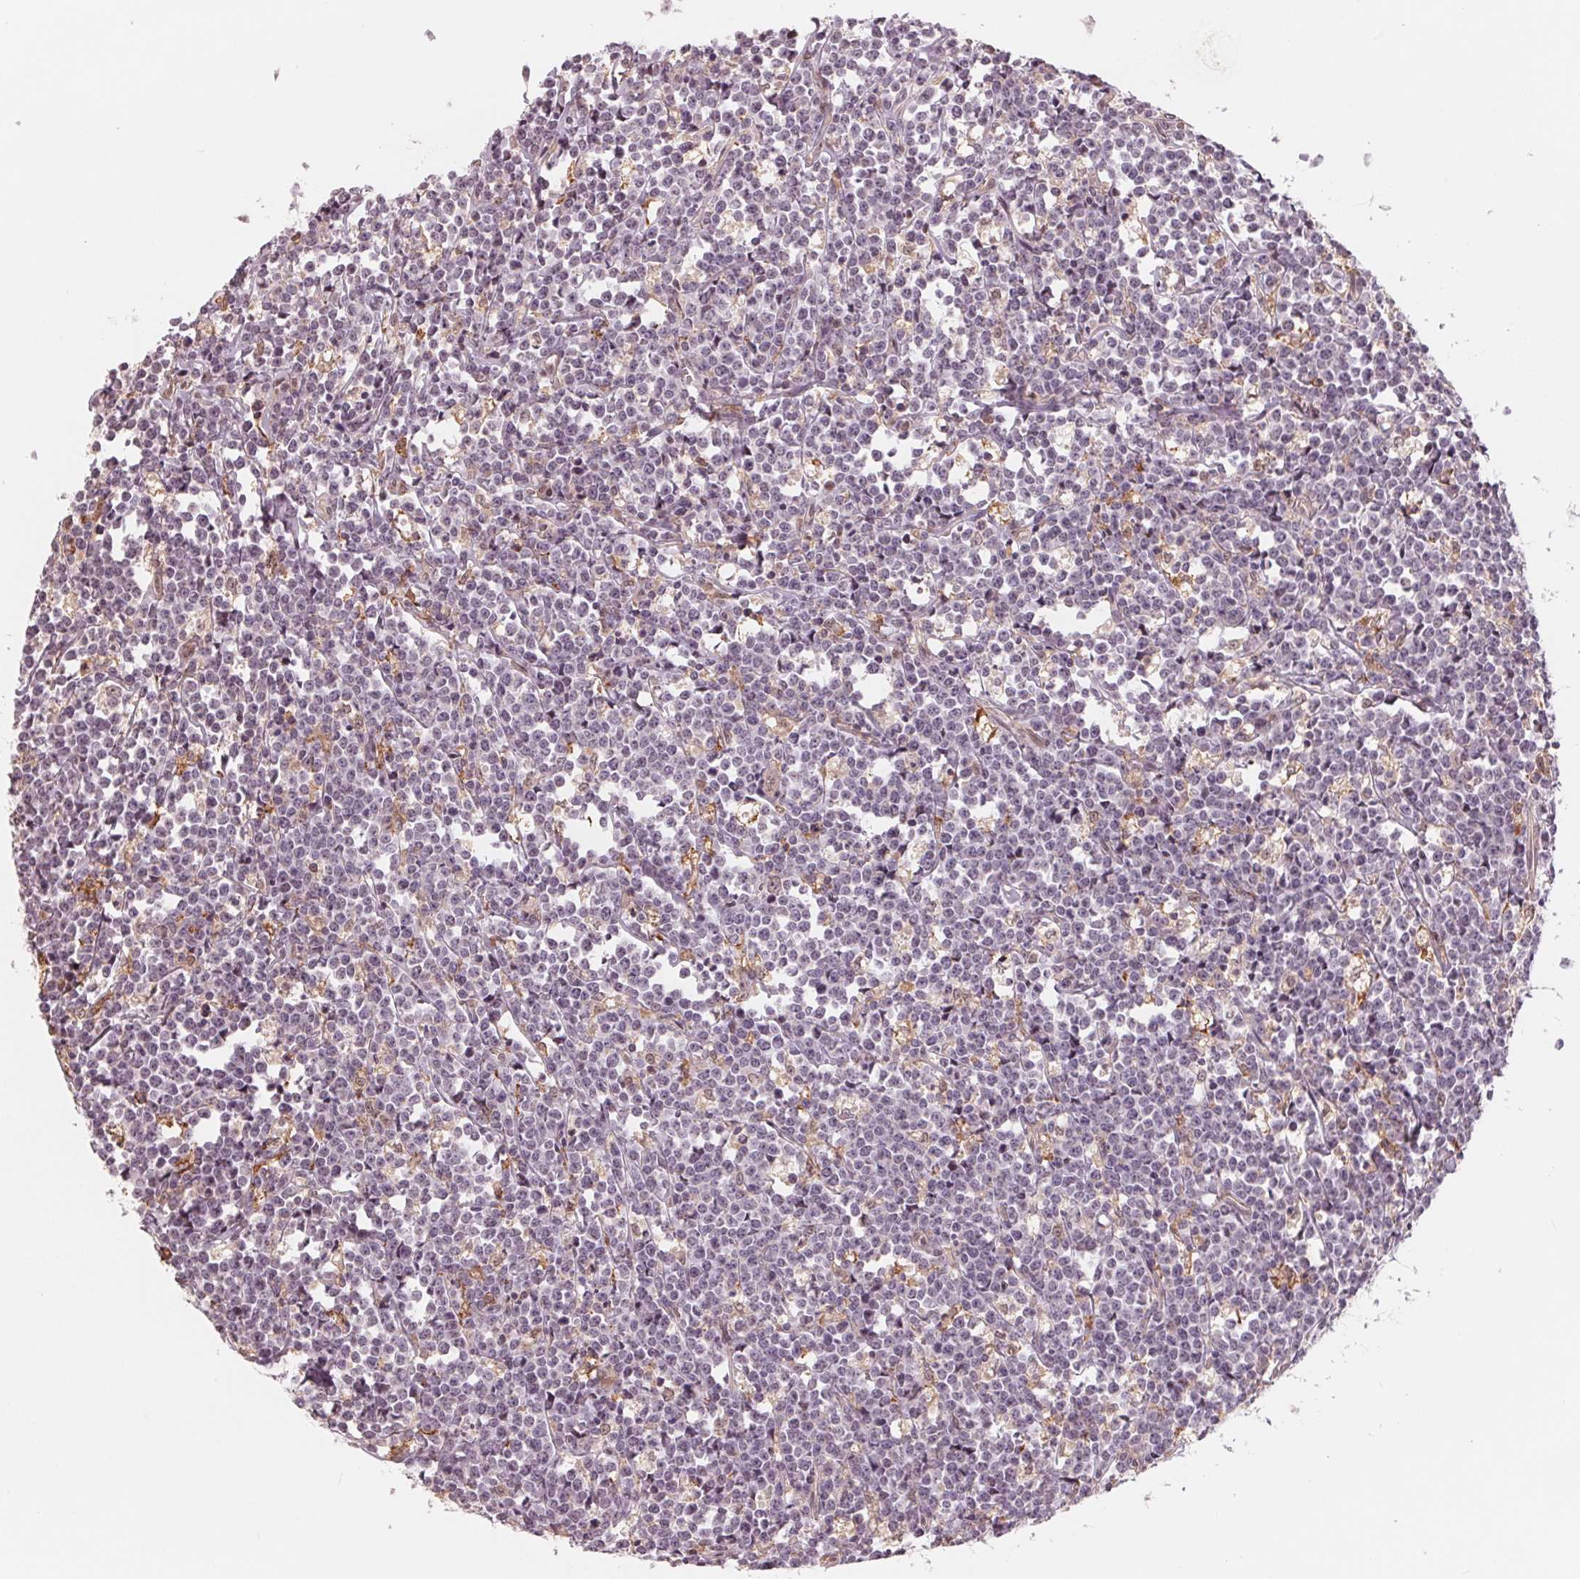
{"staining": {"intensity": "negative", "quantity": "none", "location": "none"}, "tissue": "lymphoma", "cell_type": "Tumor cells", "image_type": "cancer", "snomed": [{"axis": "morphology", "description": "Malignant lymphoma, non-Hodgkin's type, High grade"}, {"axis": "topography", "description": "Small intestine"}], "caption": "DAB (3,3'-diaminobenzidine) immunohistochemical staining of human lymphoma exhibits no significant expression in tumor cells.", "gene": "IL9R", "patient": {"sex": "female", "age": 56}}